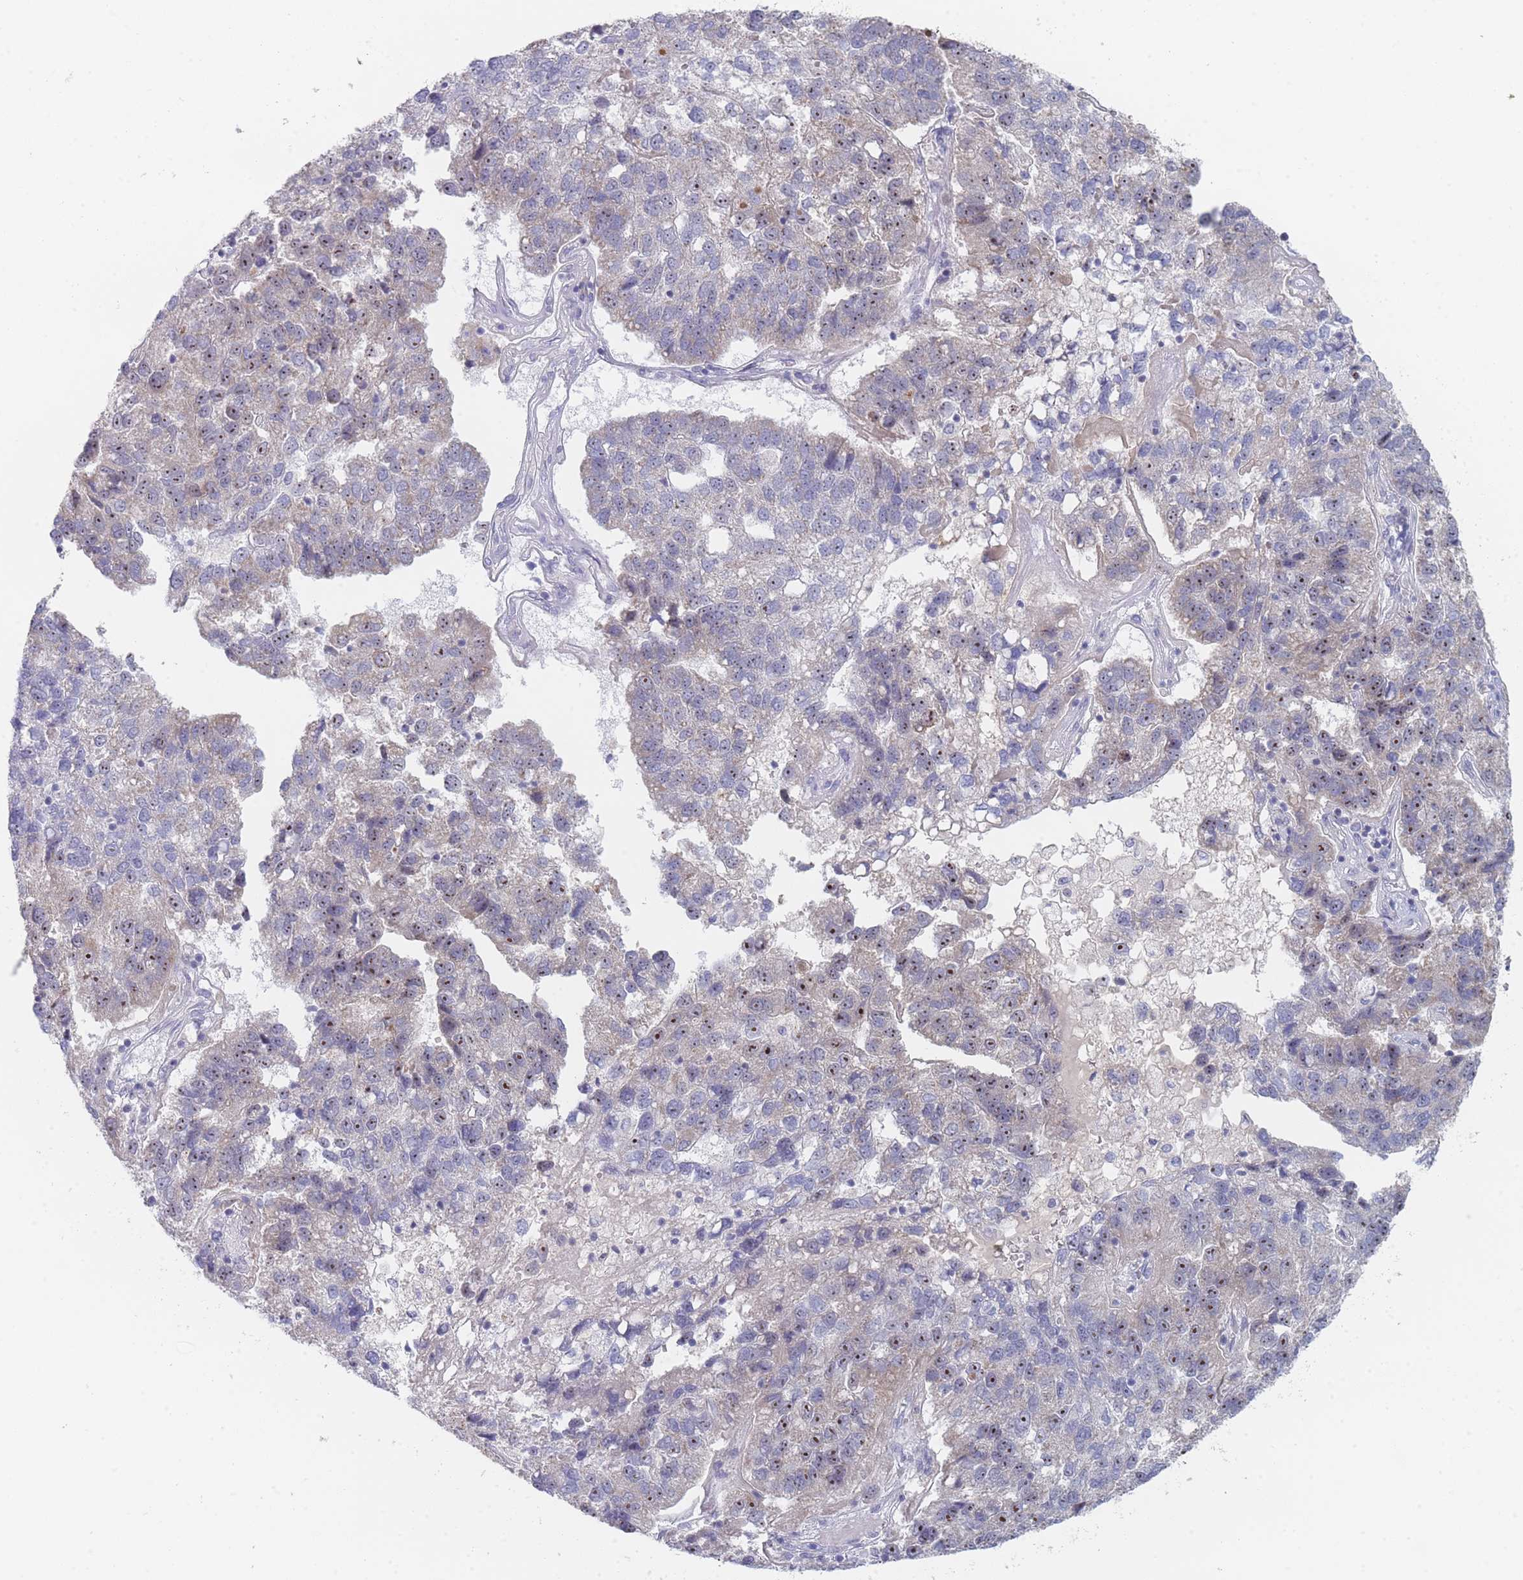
{"staining": {"intensity": "moderate", "quantity": "<25%", "location": "nuclear"}, "tissue": "pancreatic cancer", "cell_type": "Tumor cells", "image_type": "cancer", "snomed": [{"axis": "morphology", "description": "Adenocarcinoma, NOS"}, {"axis": "topography", "description": "Pancreas"}], "caption": "Pancreatic cancer (adenocarcinoma) stained with a protein marker exhibits moderate staining in tumor cells.", "gene": "RNF8", "patient": {"sex": "female", "age": 61}}